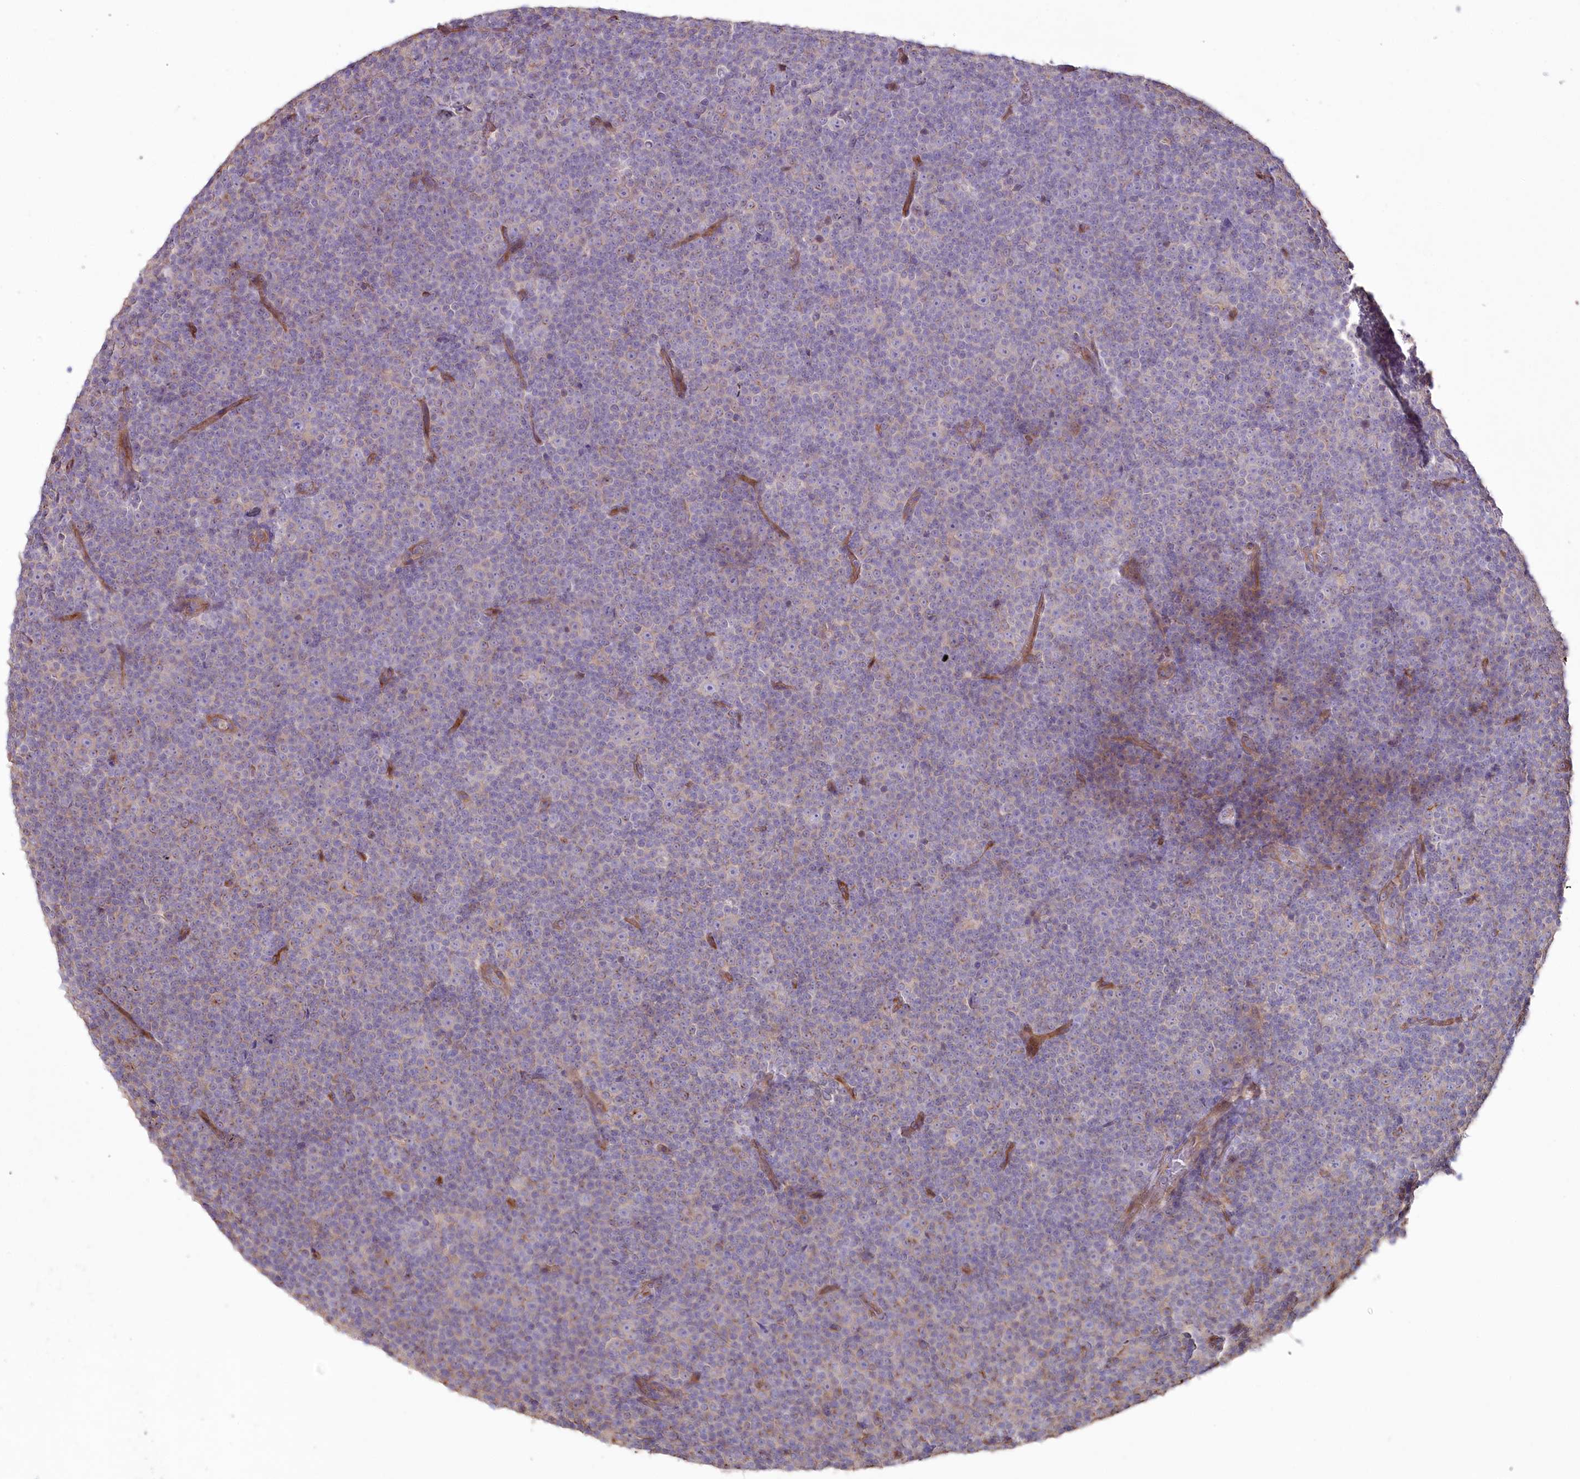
{"staining": {"intensity": "negative", "quantity": "none", "location": "none"}, "tissue": "lymphoma", "cell_type": "Tumor cells", "image_type": "cancer", "snomed": [{"axis": "morphology", "description": "Malignant lymphoma, non-Hodgkin's type, Low grade"}, {"axis": "topography", "description": "Lymph node"}], "caption": "Immunohistochemistry (IHC) micrograph of neoplastic tissue: malignant lymphoma, non-Hodgkin's type (low-grade) stained with DAB reveals no significant protein staining in tumor cells. (Stains: DAB (3,3'-diaminobenzidine) immunohistochemistry (IHC) with hematoxylin counter stain, Microscopy: brightfield microscopy at high magnification).", "gene": "SUMF1", "patient": {"sex": "female", "age": 67}}